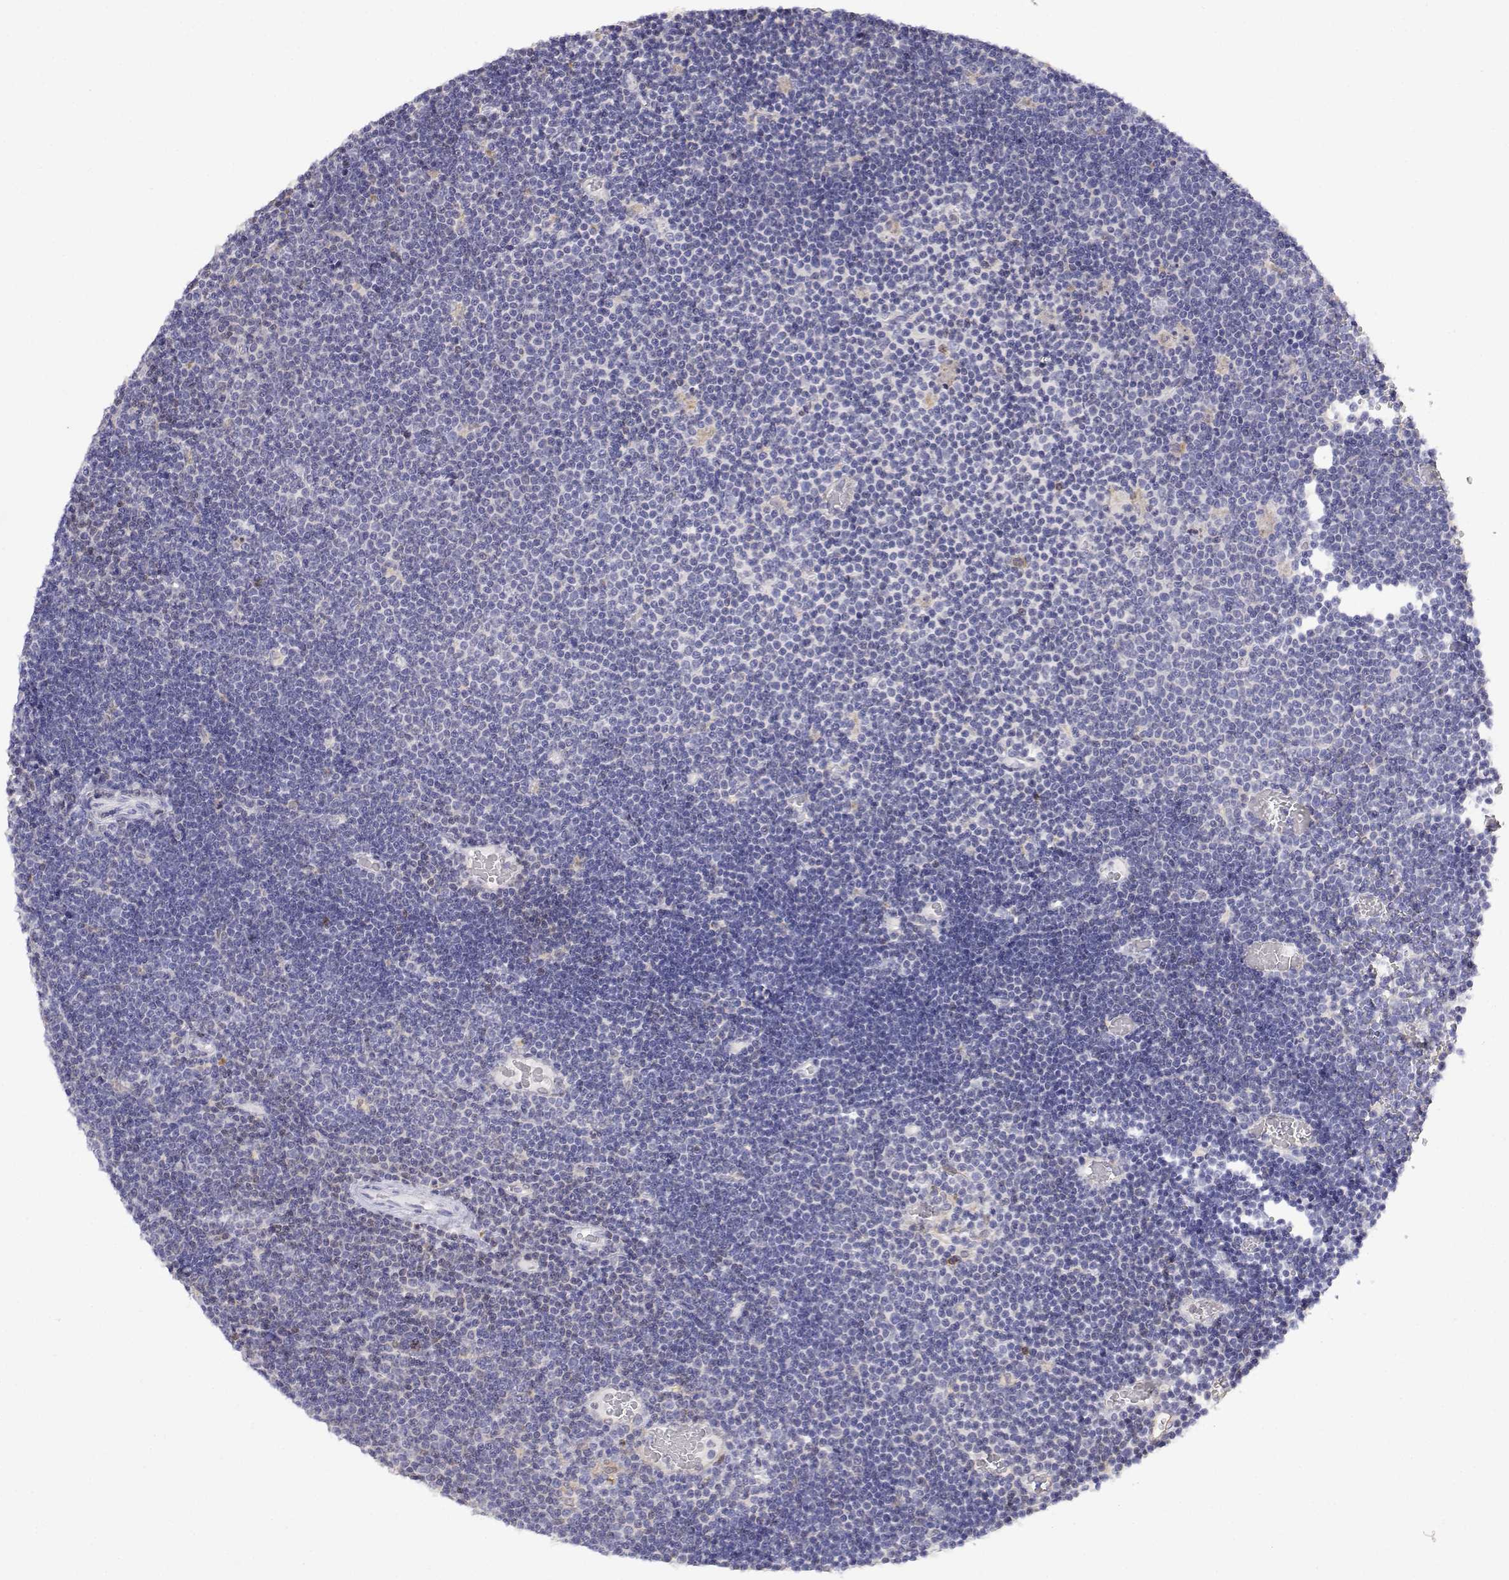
{"staining": {"intensity": "negative", "quantity": "none", "location": "none"}, "tissue": "lymphoma", "cell_type": "Tumor cells", "image_type": "cancer", "snomed": [{"axis": "morphology", "description": "Malignant lymphoma, non-Hodgkin's type, Low grade"}, {"axis": "topography", "description": "Brain"}], "caption": "DAB (3,3'-diaminobenzidine) immunohistochemical staining of human low-grade malignant lymphoma, non-Hodgkin's type reveals no significant expression in tumor cells.", "gene": "ADA", "patient": {"sex": "female", "age": 66}}